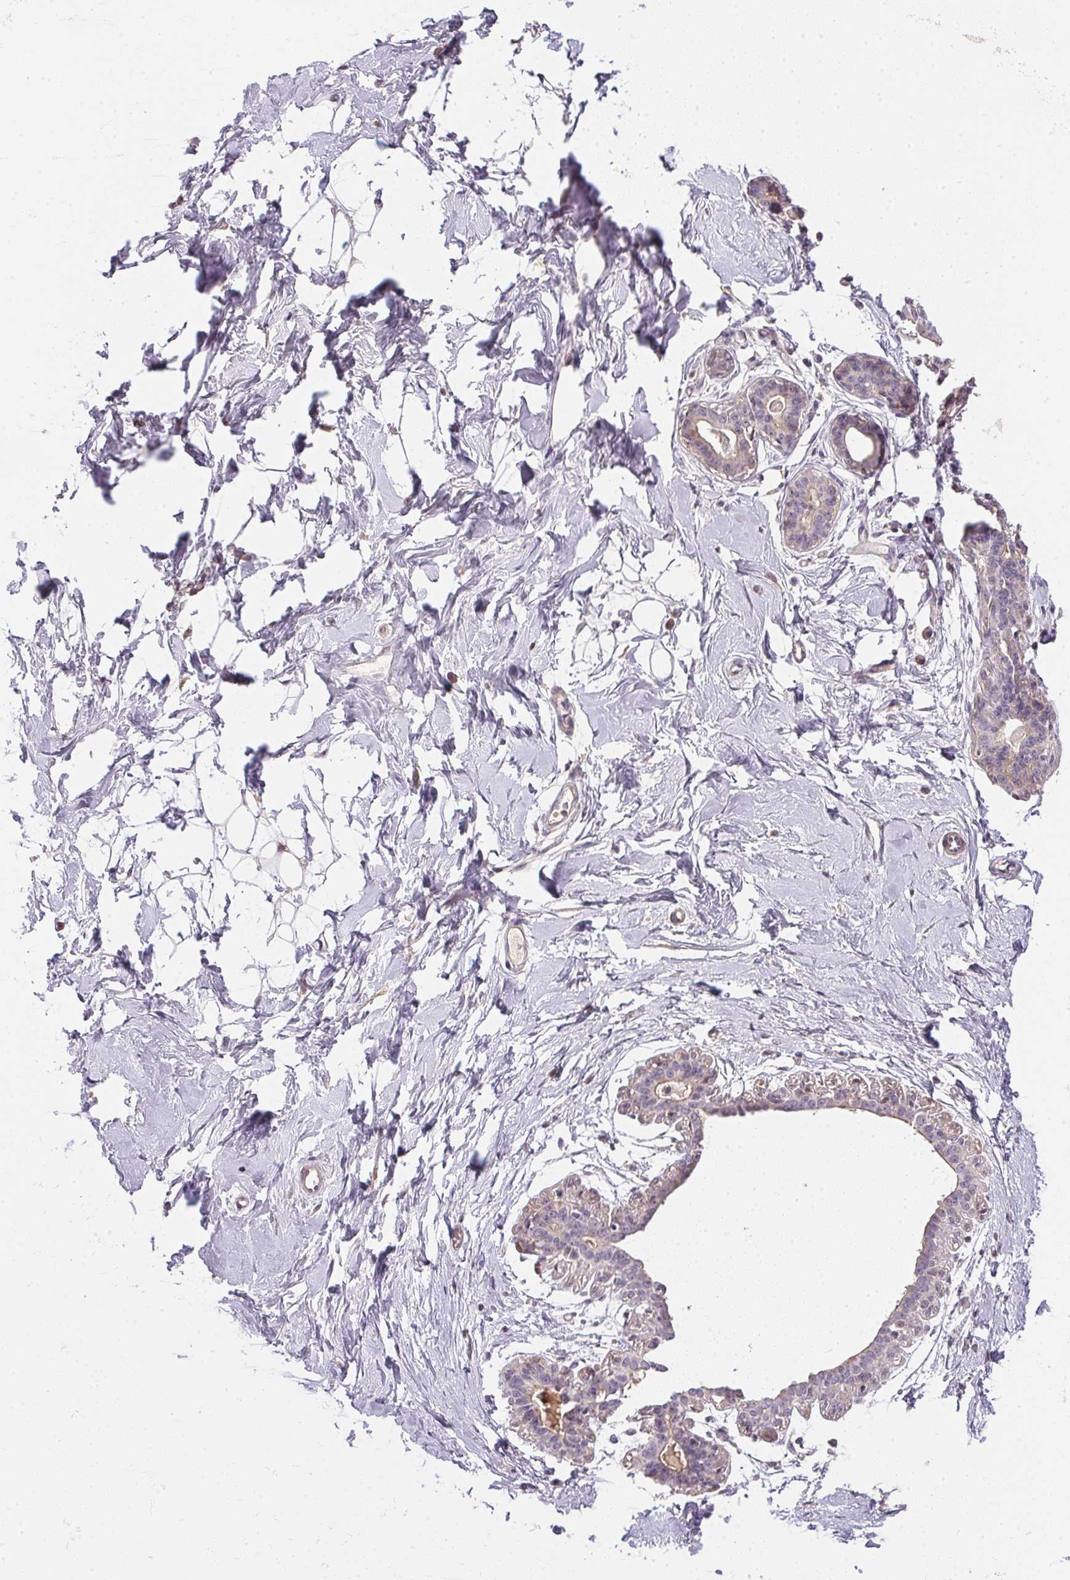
{"staining": {"intensity": "negative", "quantity": "none", "location": "none"}, "tissue": "breast", "cell_type": "Adipocytes", "image_type": "normal", "snomed": [{"axis": "morphology", "description": "Normal tissue, NOS"}, {"axis": "topography", "description": "Breast"}], "caption": "An immunohistochemistry micrograph of normal breast is shown. There is no staining in adipocytes of breast.", "gene": "CFAP92", "patient": {"sex": "female", "age": 45}}